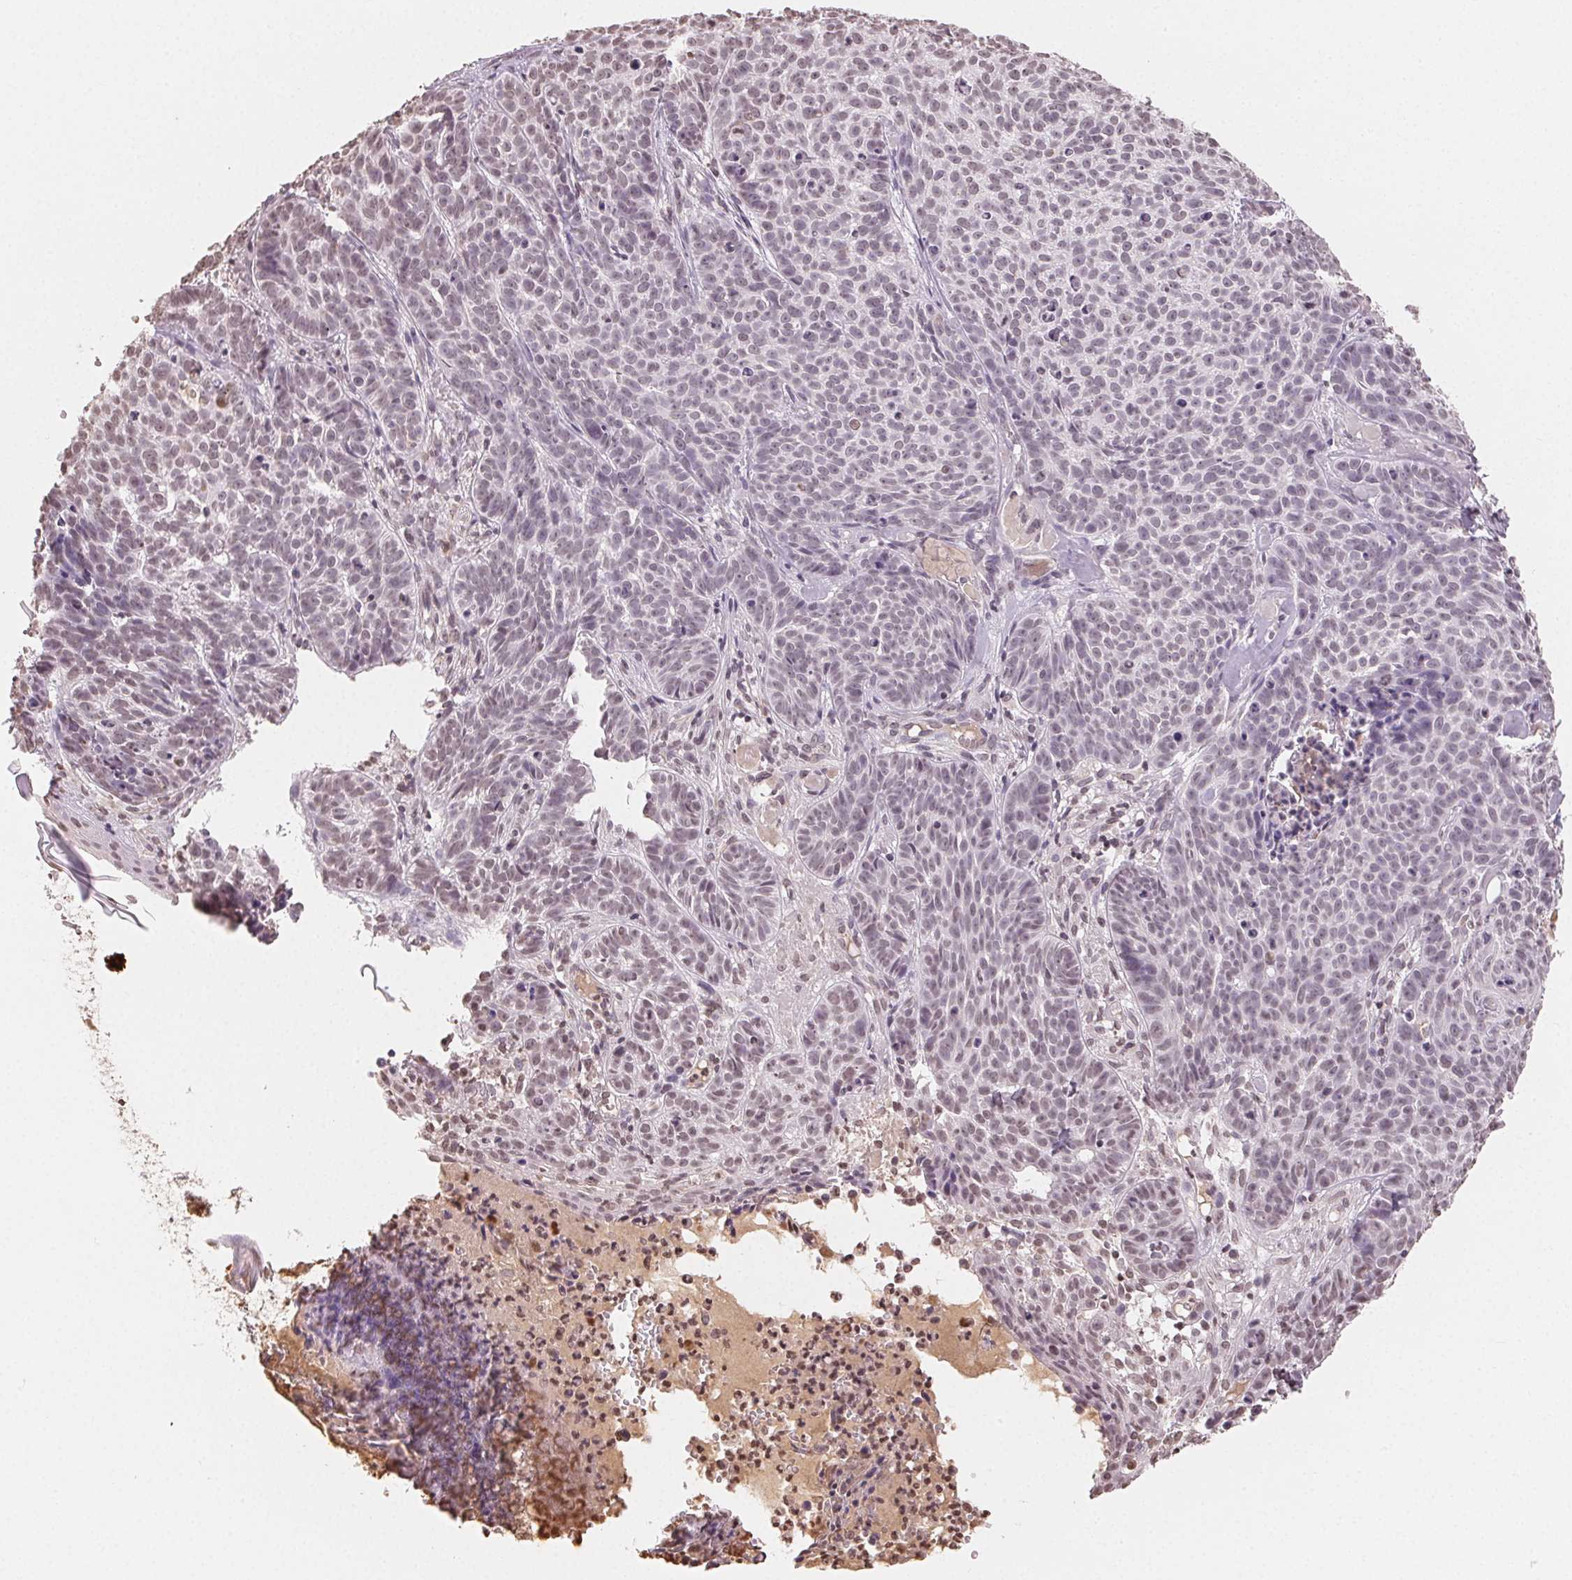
{"staining": {"intensity": "weak", "quantity": "25%-75%", "location": "nuclear"}, "tissue": "skin cancer", "cell_type": "Tumor cells", "image_type": "cancer", "snomed": [{"axis": "morphology", "description": "Basal cell carcinoma"}, {"axis": "topography", "description": "Skin"}], "caption": "Immunohistochemistry image of neoplastic tissue: human skin cancer (basal cell carcinoma) stained using immunohistochemistry (IHC) exhibits low levels of weak protein expression localized specifically in the nuclear of tumor cells, appearing as a nuclear brown color.", "gene": "TBP", "patient": {"sex": "male", "age": 90}}